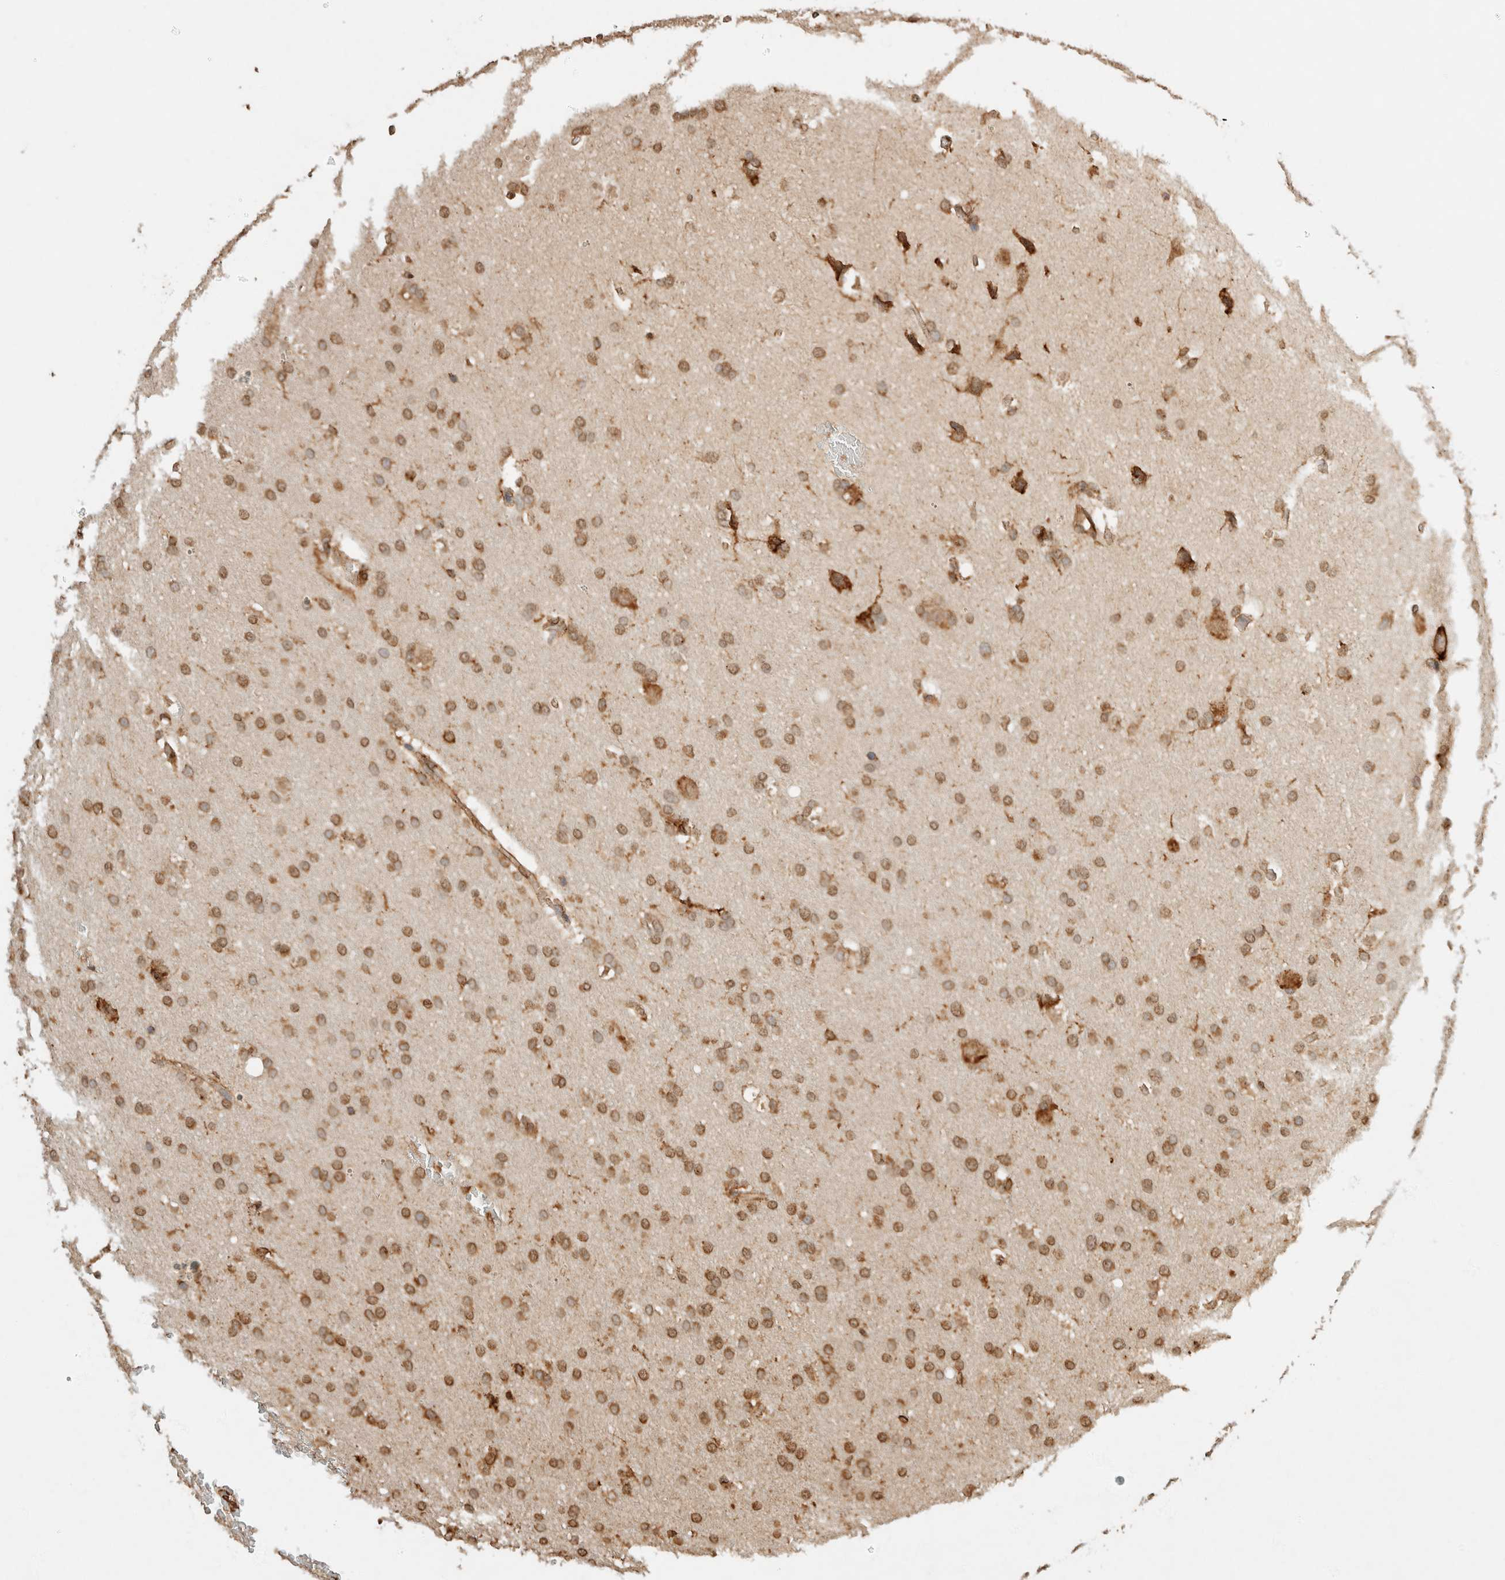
{"staining": {"intensity": "moderate", "quantity": ">75%", "location": "cytoplasmic/membranous"}, "tissue": "glioma", "cell_type": "Tumor cells", "image_type": "cancer", "snomed": [{"axis": "morphology", "description": "Glioma, malignant, Low grade"}, {"axis": "topography", "description": "Brain"}], "caption": "IHC of malignant low-grade glioma exhibits medium levels of moderate cytoplasmic/membranous expression in approximately >75% of tumor cells. Nuclei are stained in blue.", "gene": "ERAP1", "patient": {"sex": "female", "age": 37}}